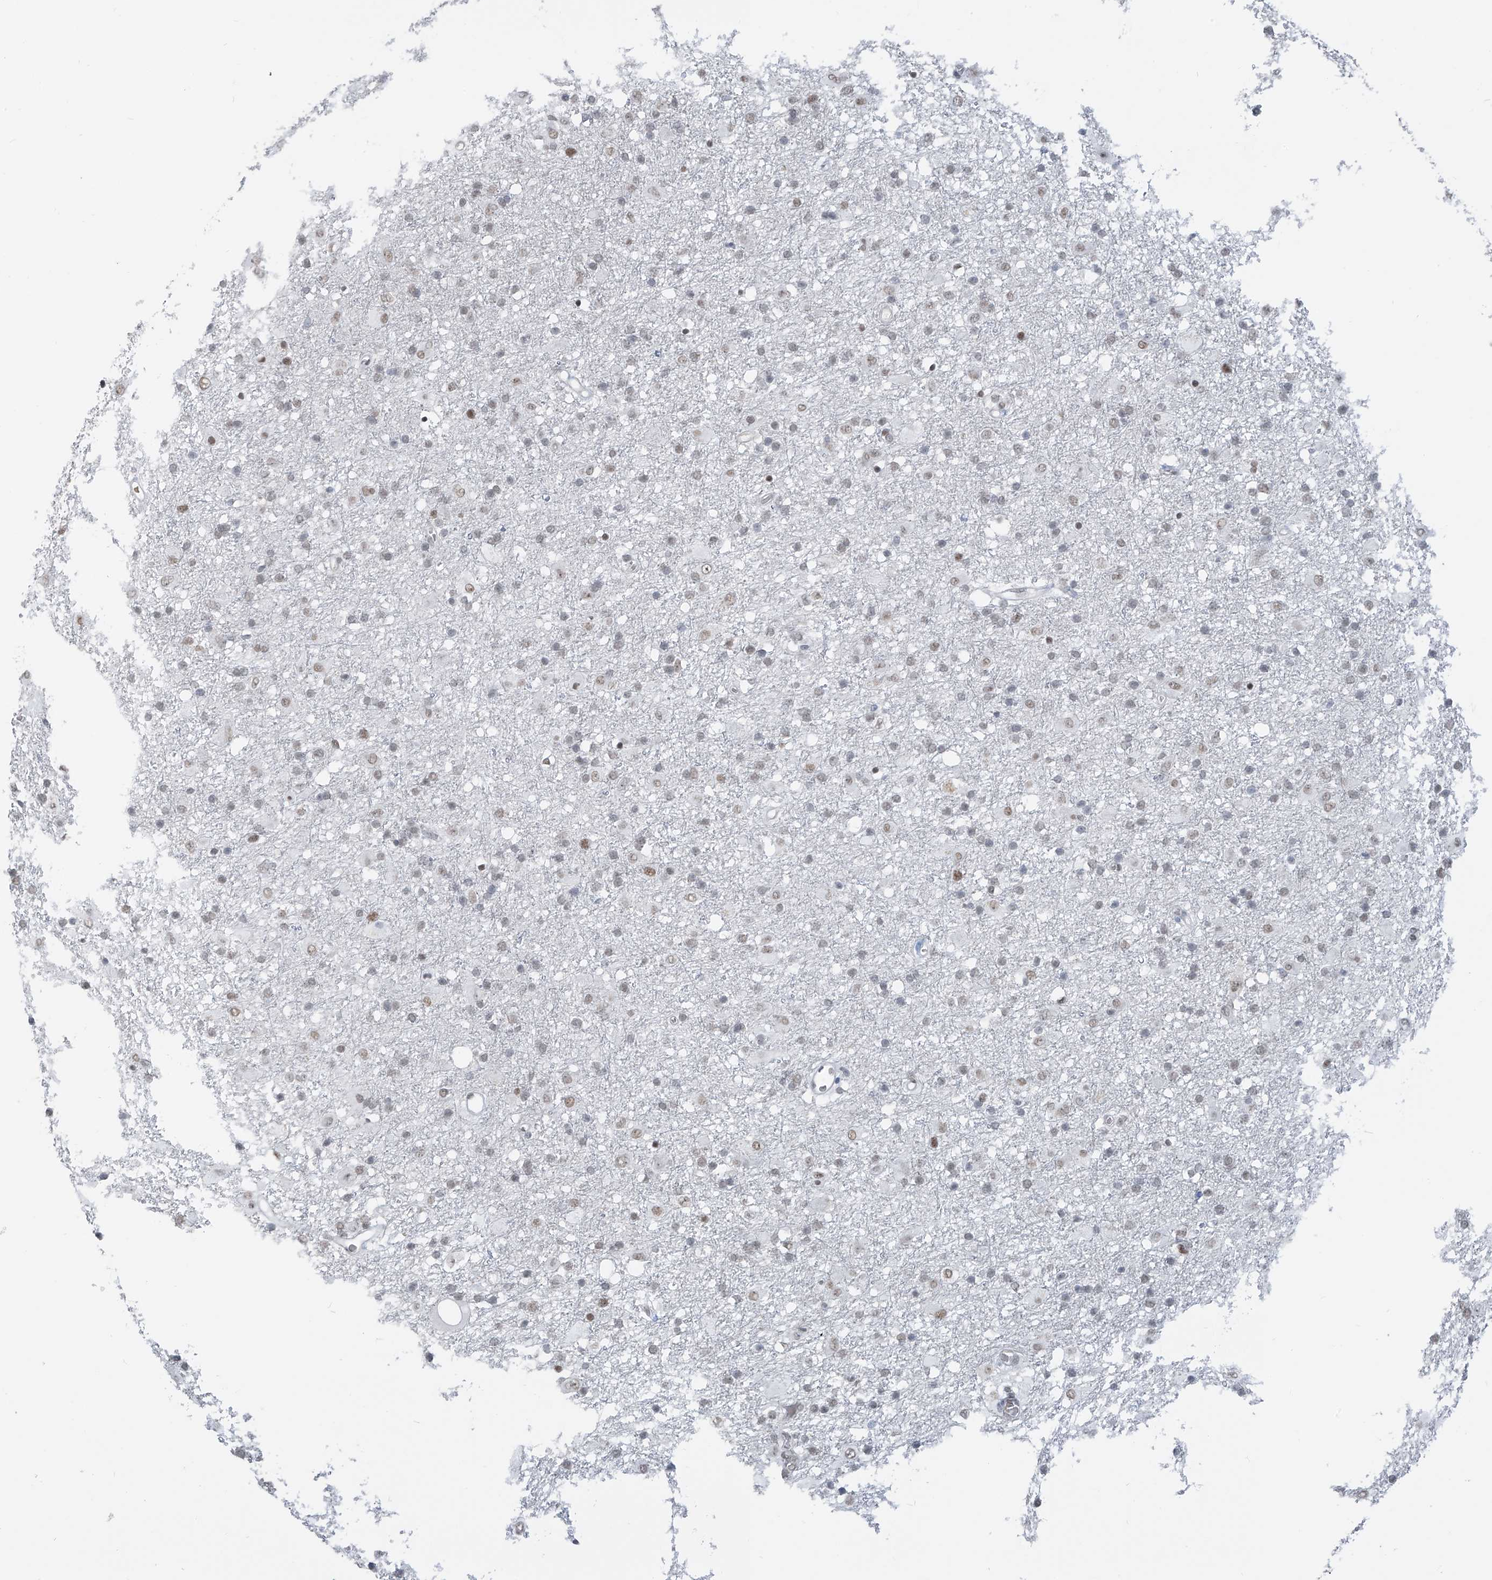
{"staining": {"intensity": "weak", "quantity": "25%-75%", "location": "nuclear"}, "tissue": "glioma", "cell_type": "Tumor cells", "image_type": "cancer", "snomed": [{"axis": "morphology", "description": "Glioma, malignant, Low grade"}, {"axis": "topography", "description": "Brain"}], "caption": "DAB immunohistochemical staining of glioma demonstrates weak nuclear protein positivity in approximately 25%-75% of tumor cells.", "gene": "MCM9", "patient": {"sex": "male", "age": 65}}